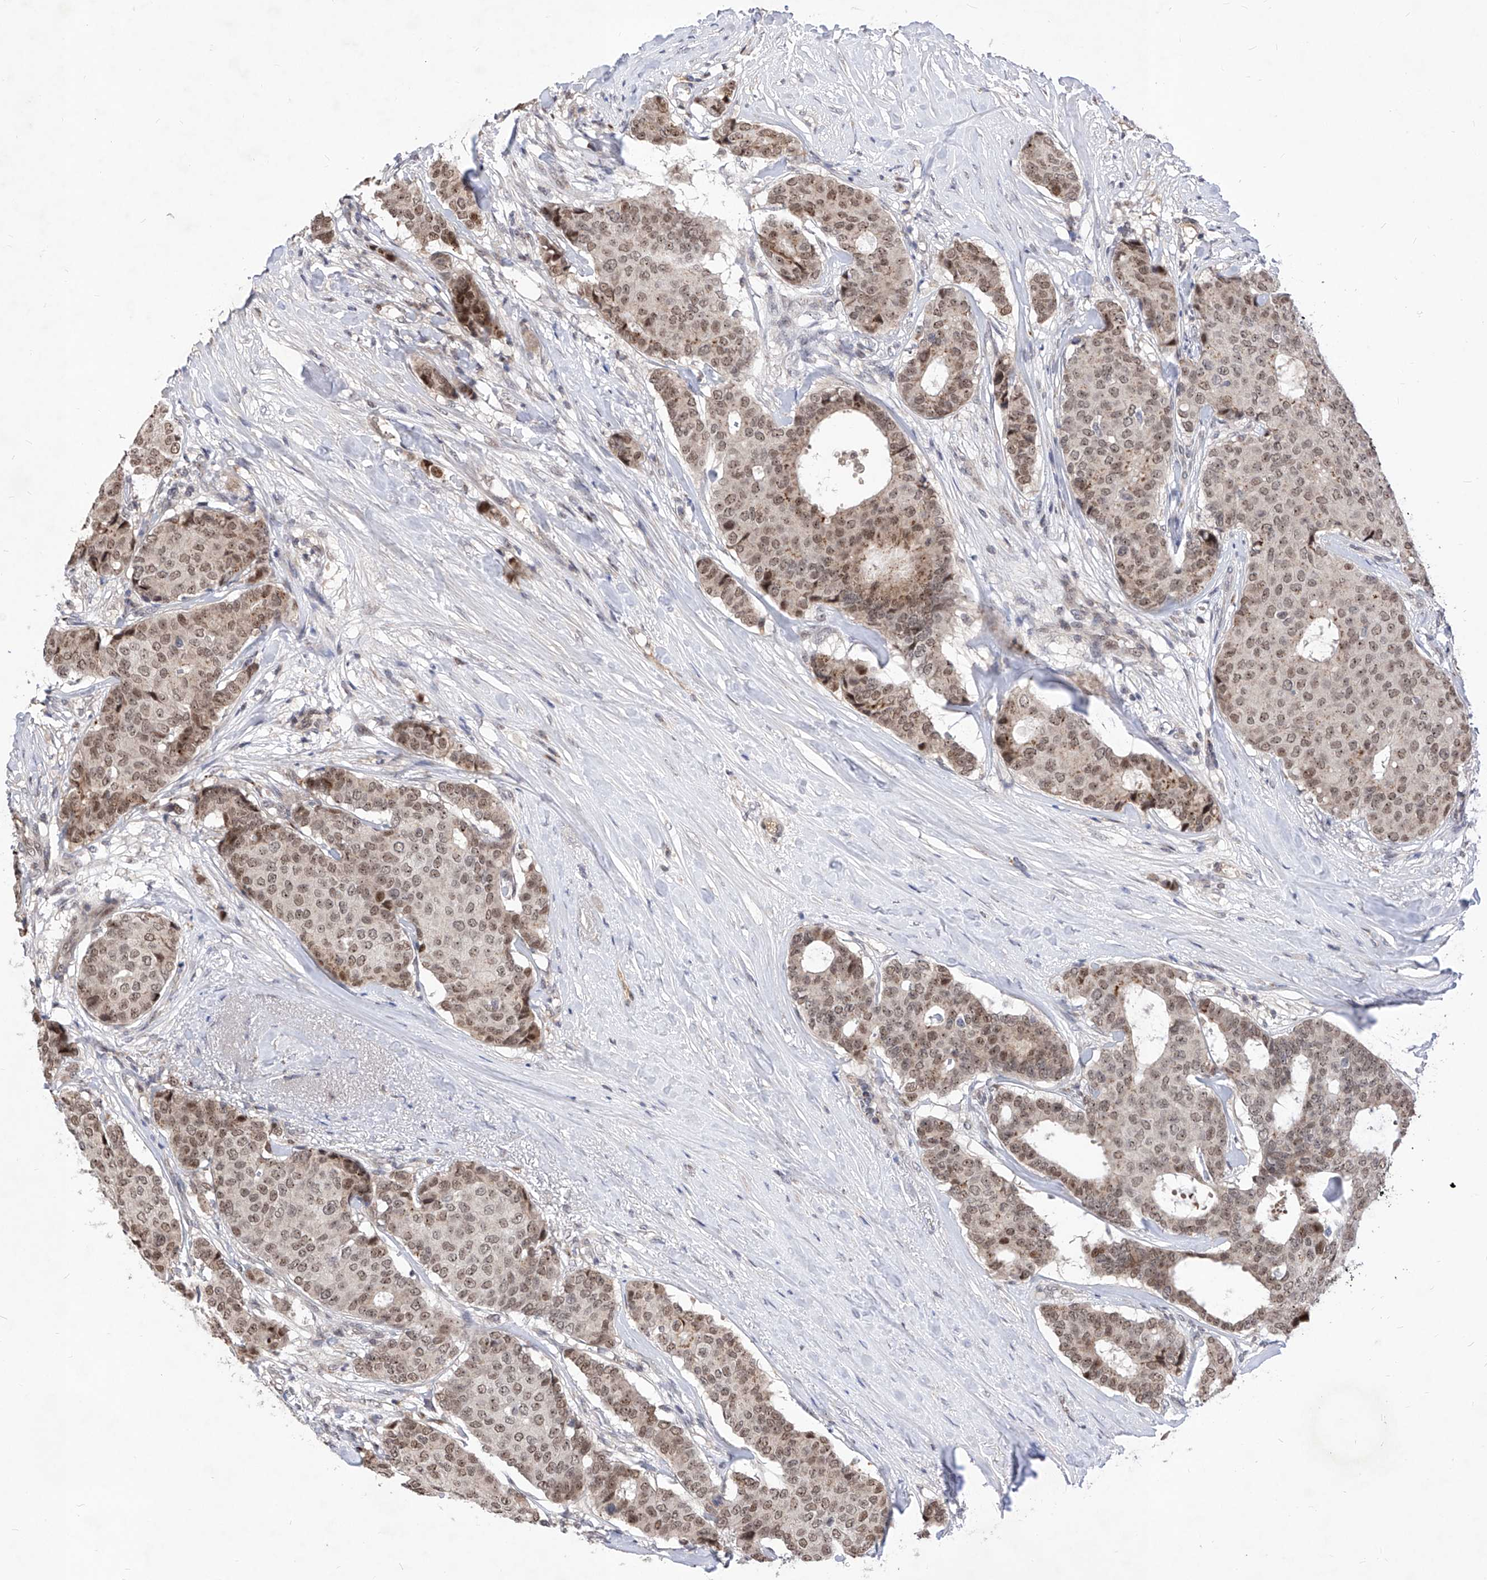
{"staining": {"intensity": "moderate", "quantity": ">75%", "location": "nuclear"}, "tissue": "breast cancer", "cell_type": "Tumor cells", "image_type": "cancer", "snomed": [{"axis": "morphology", "description": "Duct carcinoma"}, {"axis": "topography", "description": "Breast"}], "caption": "This micrograph shows IHC staining of human breast cancer, with medium moderate nuclear staining in about >75% of tumor cells.", "gene": "LGR4", "patient": {"sex": "female", "age": 75}}